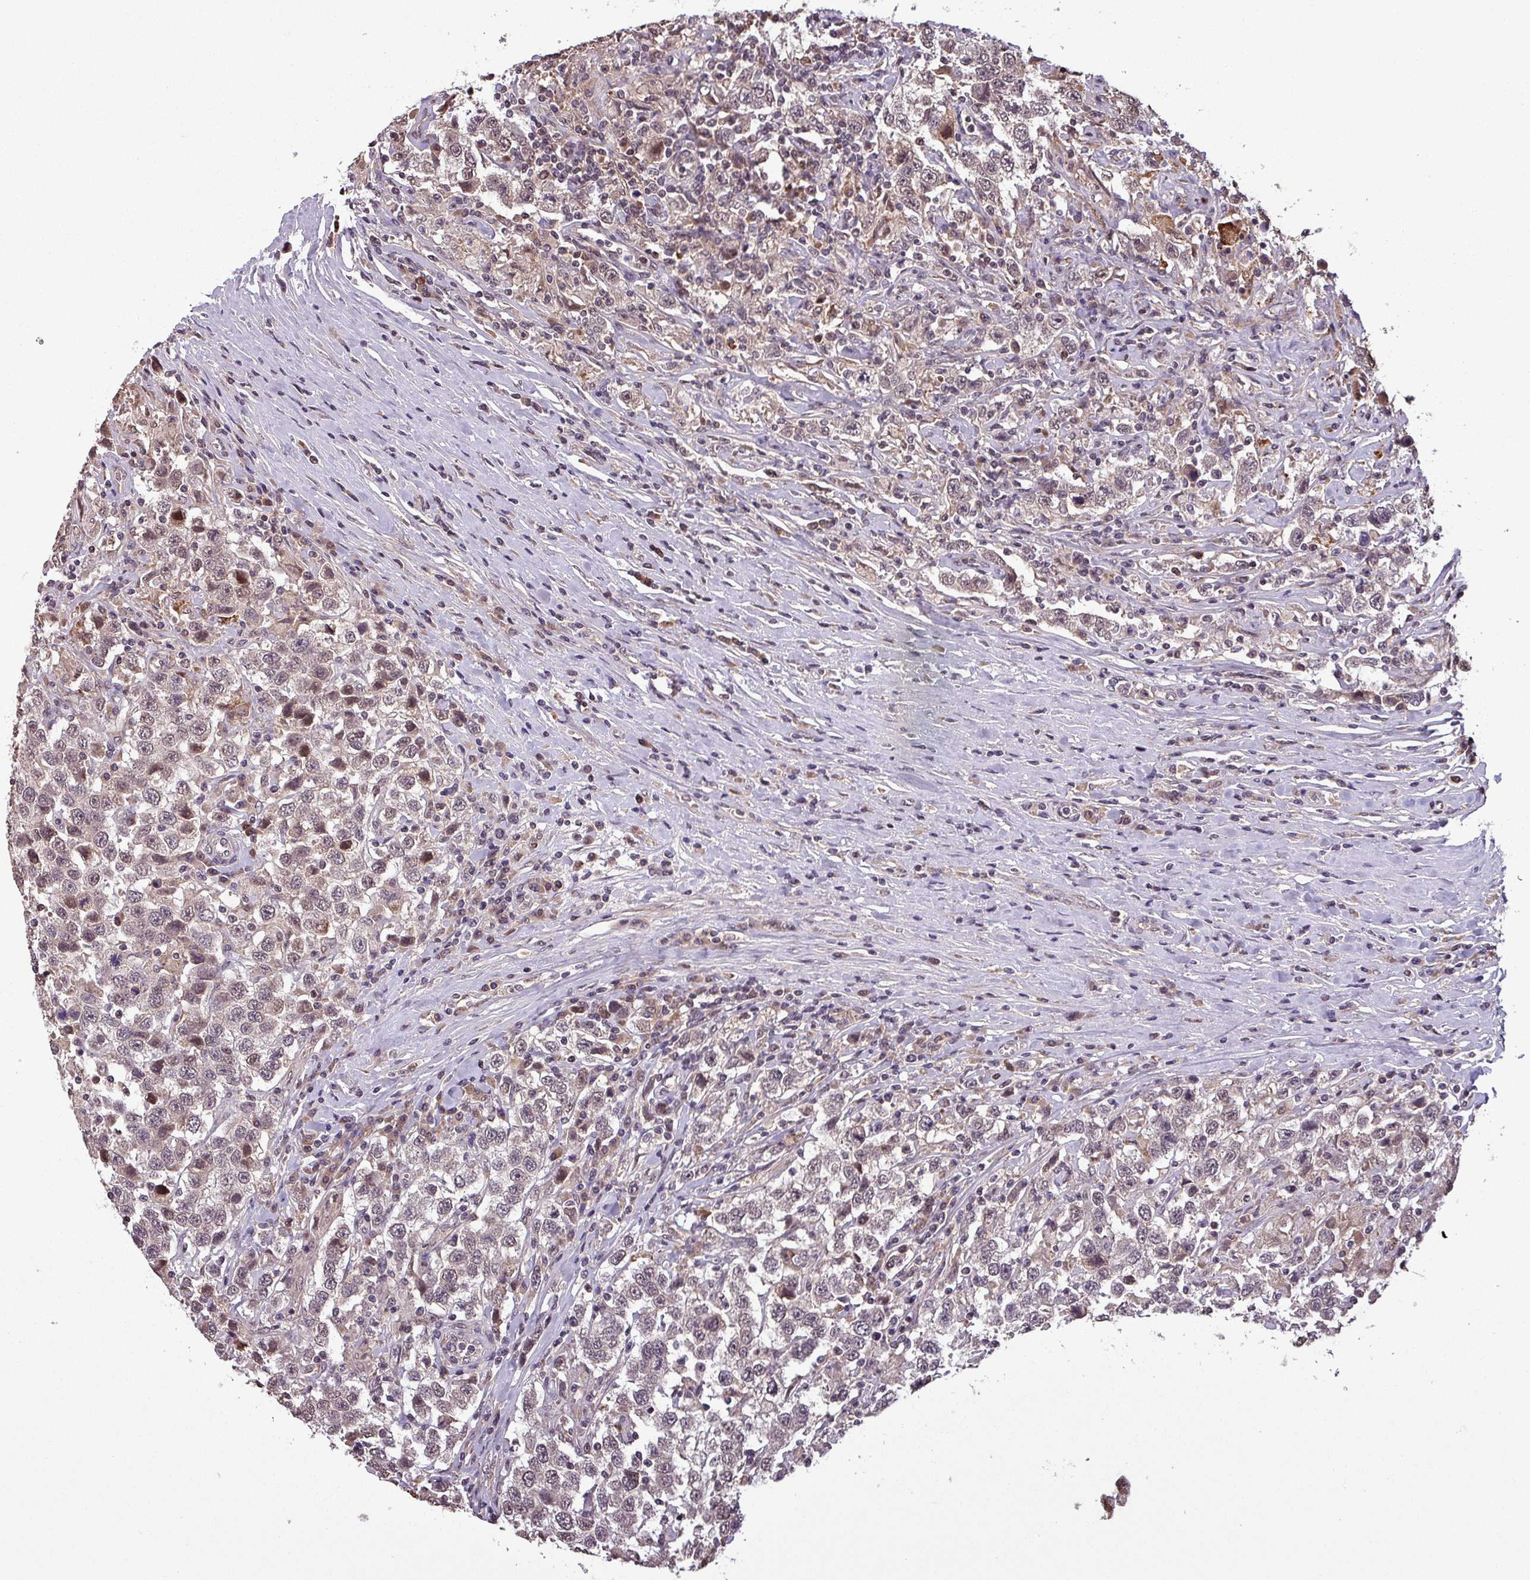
{"staining": {"intensity": "moderate", "quantity": "<25%", "location": "nuclear"}, "tissue": "testis cancer", "cell_type": "Tumor cells", "image_type": "cancer", "snomed": [{"axis": "morphology", "description": "Seminoma, NOS"}, {"axis": "topography", "description": "Testis"}], "caption": "This is a photomicrograph of IHC staining of seminoma (testis), which shows moderate staining in the nuclear of tumor cells.", "gene": "NOB1", "patient": {"sex": "male", "age": 41}}